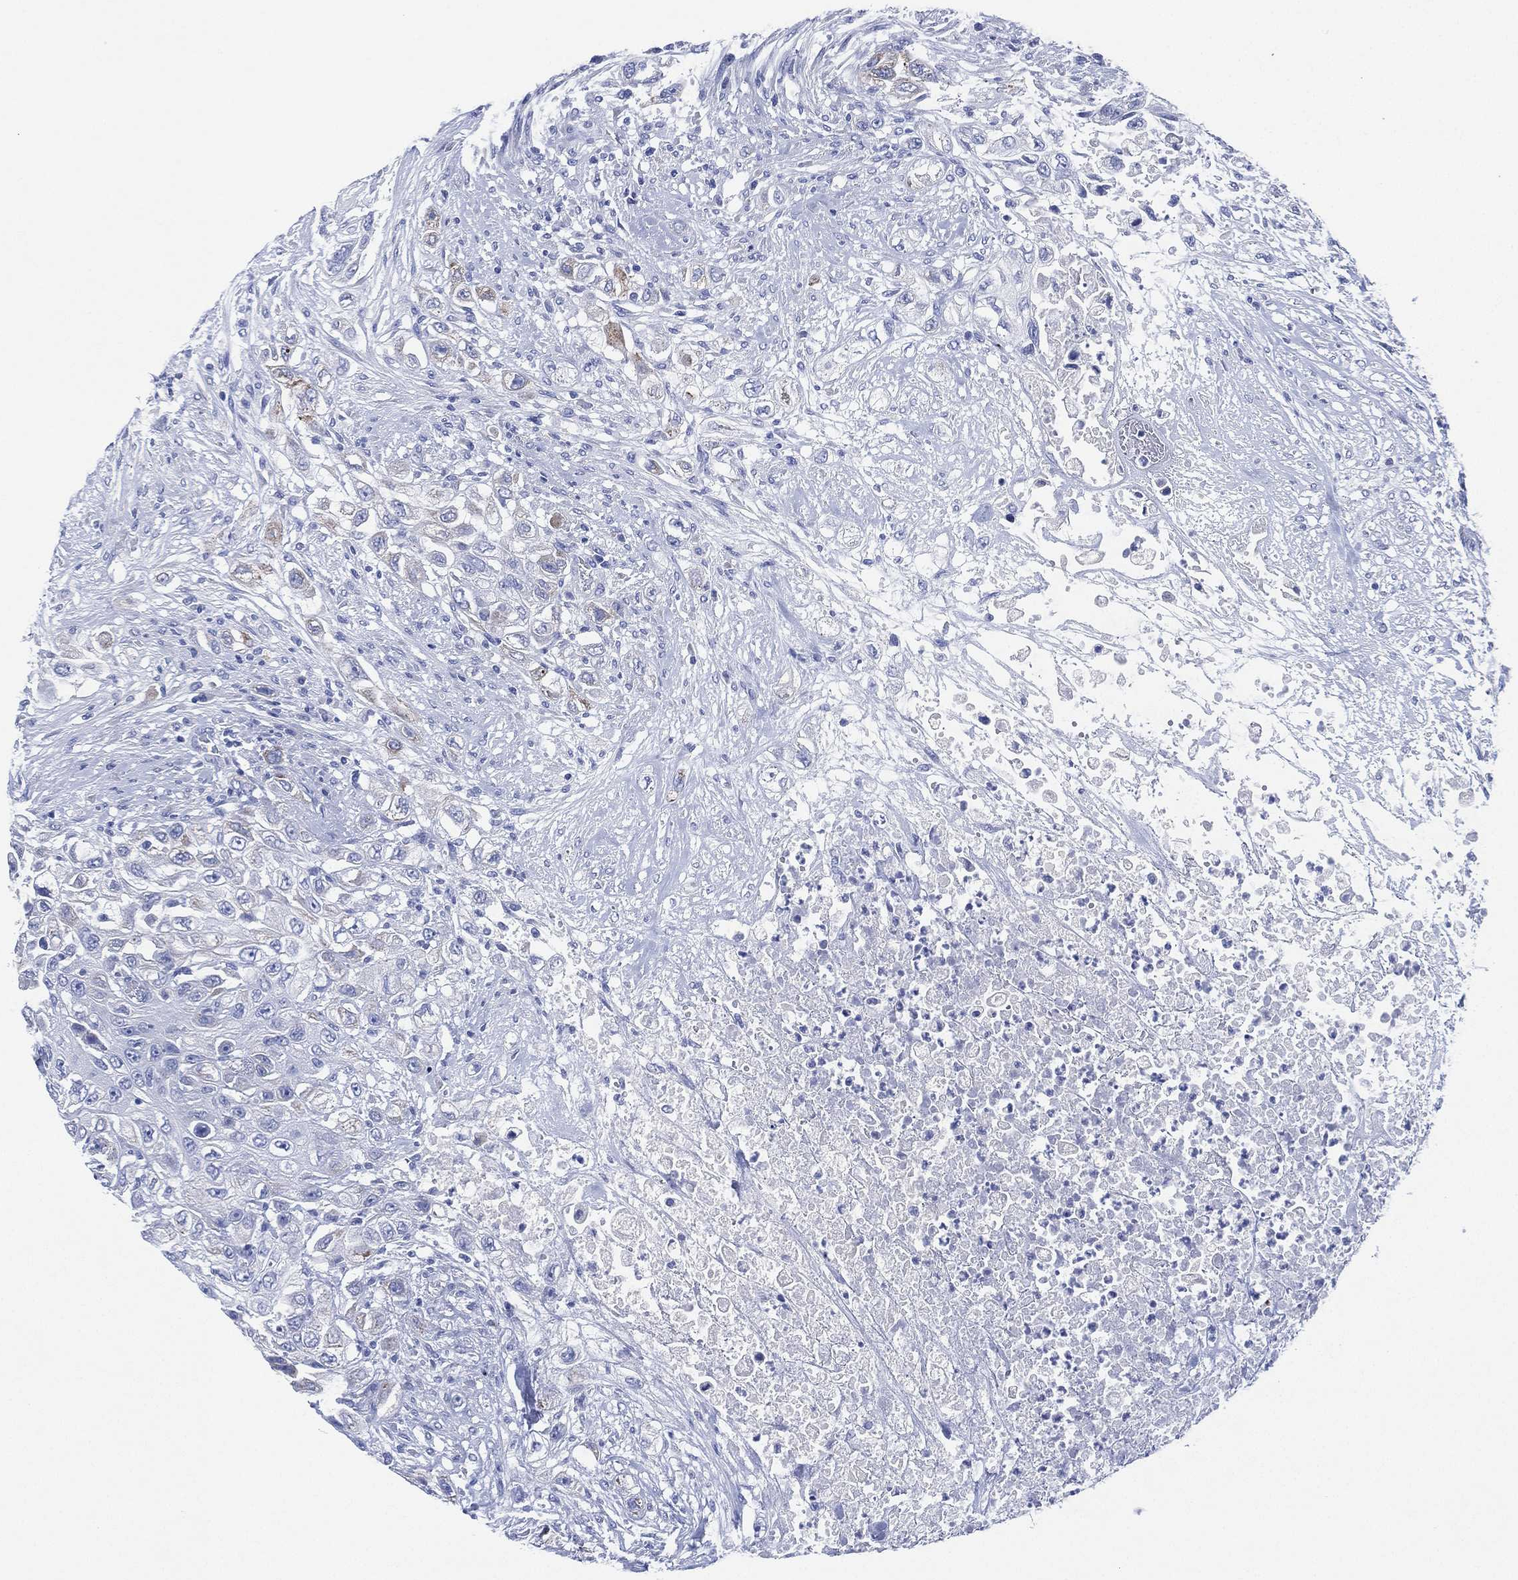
{"staining": {"intensity": "negative", "quantity": "none", "location": "none"}, "tissue": "urothelial cancer", "cell_type": "Tumor cells", "image_type": "cancer", "snomed": [{"axis": "morphology", "description": "Urothelial carcinoma, High grade"}, {"axis": "topography", "description": "Urinary bladder"}], "caption": "A histopathology image of urothelial cancer stained for a protein exhibits no brown staining in tumor cells. (DAB immunohistochemistry, high magnification).", "gene": "SLC9C2", "patient": {"sex": "female", "age": 56}}